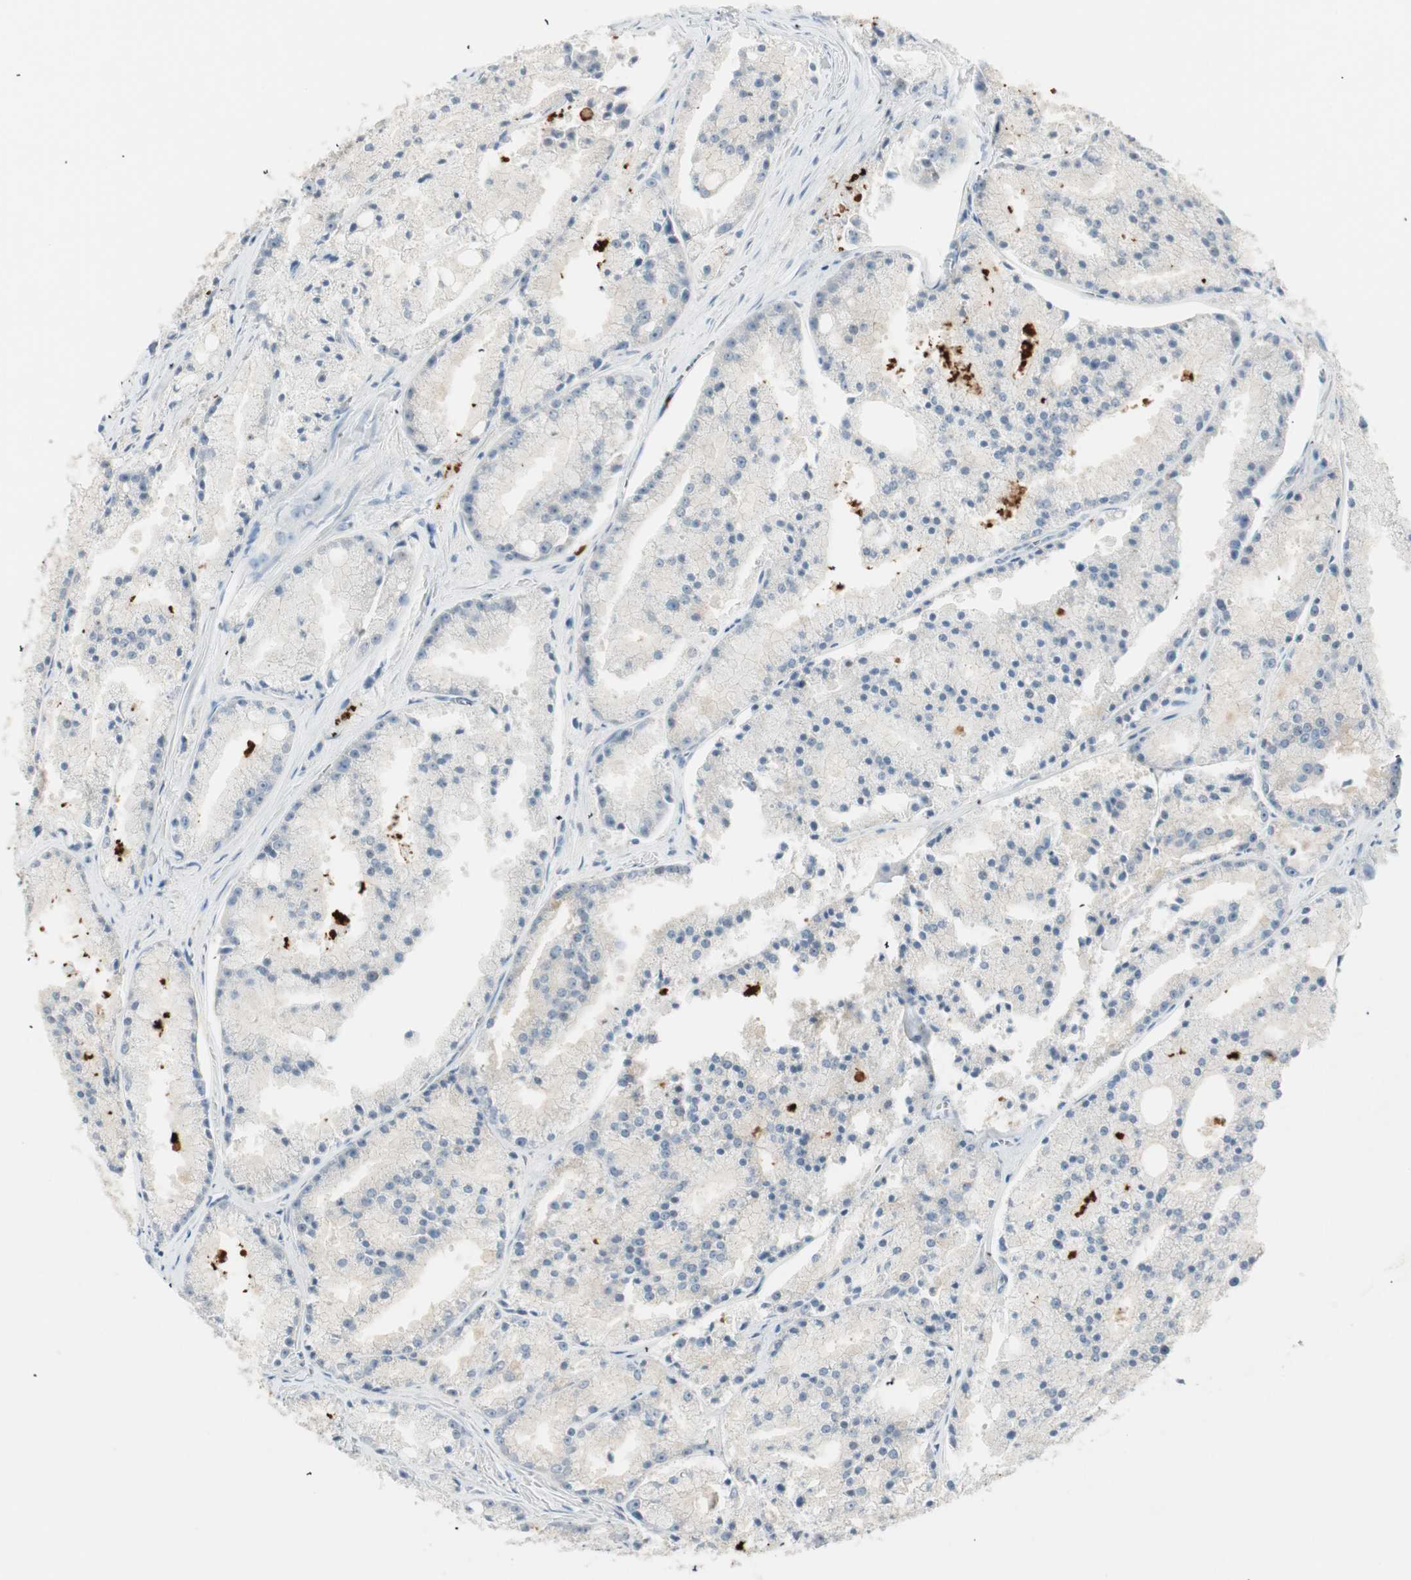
{"staining": {"intensity": "negative", "quantity": "none", "location": "none"}, "tissue": "prostate cancer", "cell_type": "Tumor cells", "image_type": "cancer", "snomed": [{"axis": "morphology", "description": "Adenocarcinoma, Low grade"}, {"axis": "topography", "description": "Prostate"}], "caption": "Protein analysis of prostate cancer (low-grade adenocarcinoma) reveals no significant positivity in tumor cells.", "gene": "PRTN3", "patient": {"sex": "male", "age": 64}}